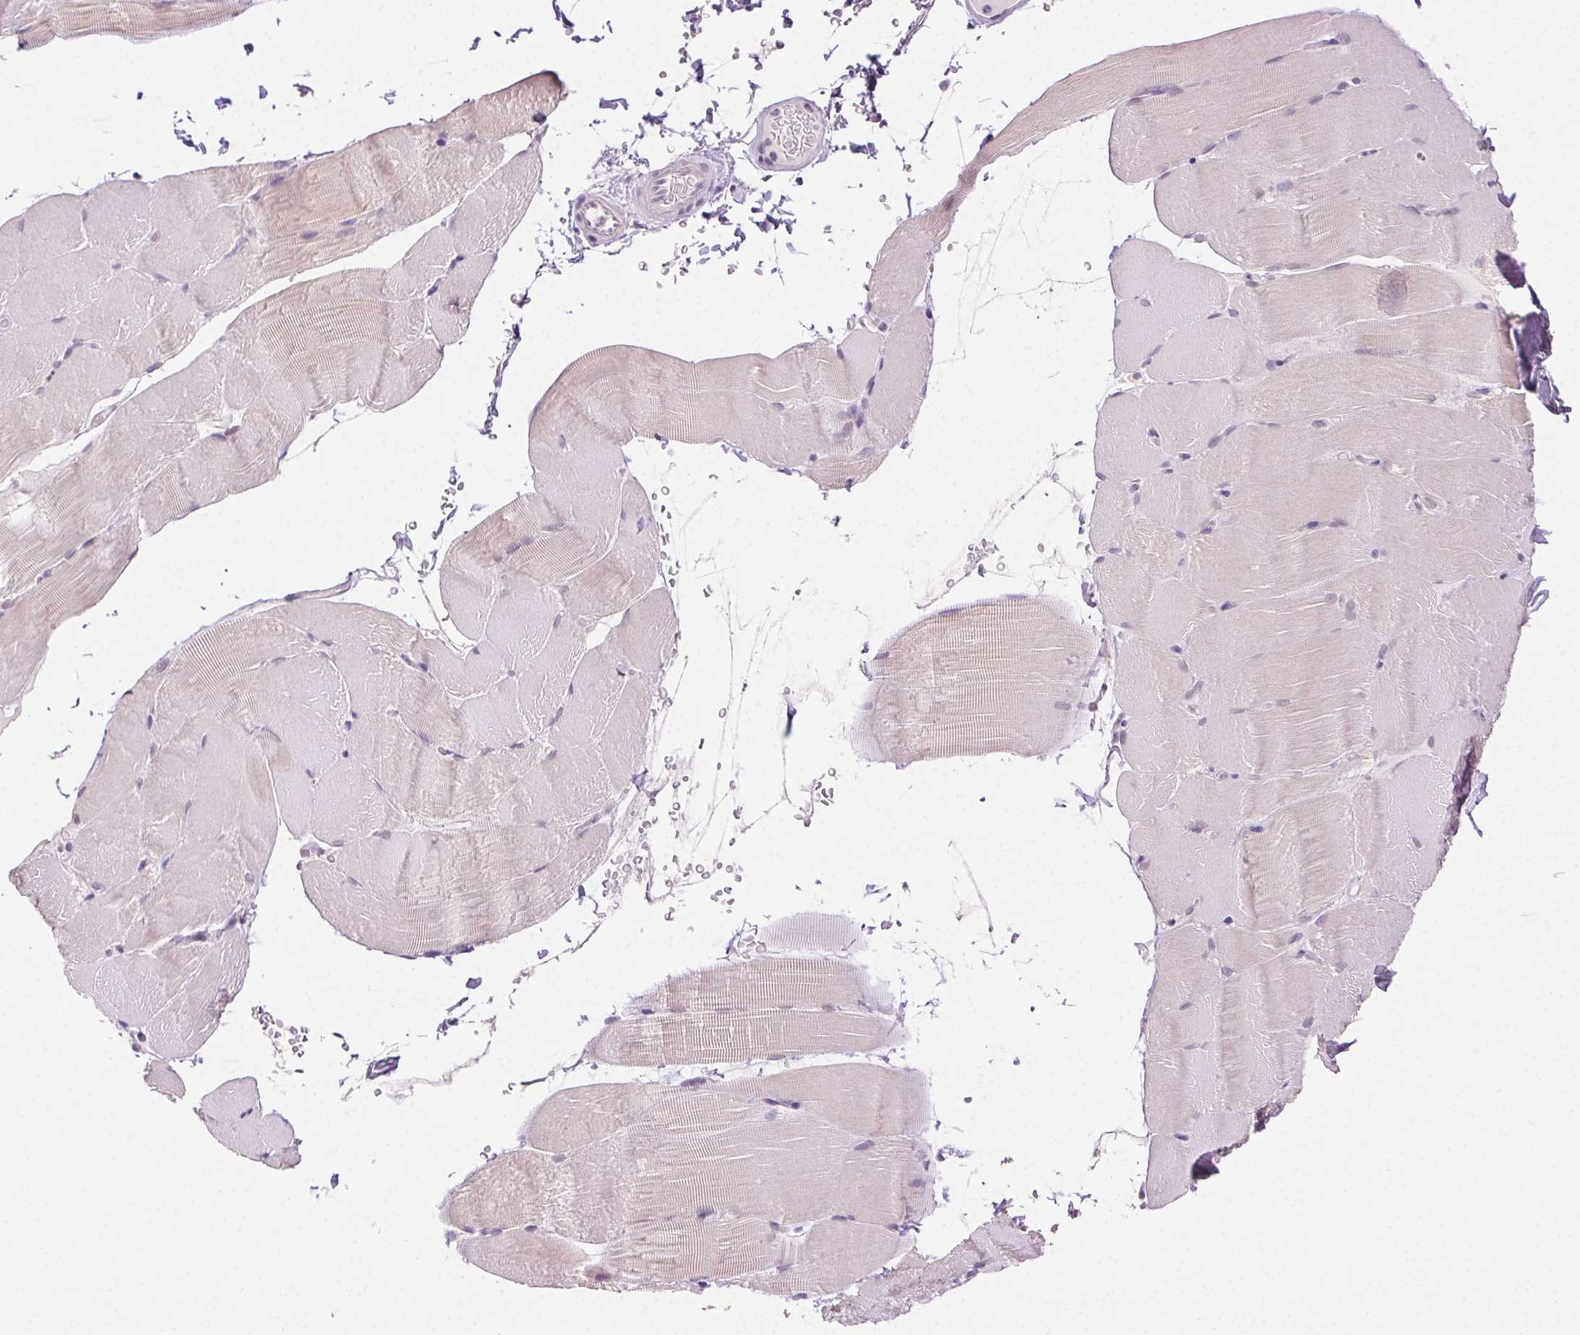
{"staining": {"intensity": "negative", "quantity": "none", "location": "none"}, "tissue": "skeletal muscle", "cell_type": "Myocytes", "image_type": "normal", "snomed": [{"axis": "morphology", "description": "Normal tissue, NOS"}, {"axis": "topography", "description": "Skeletal muscle"}], "caption": "A high-resolution micrograph shows immunohistochemistry (IHC) staining of unremarkable skeletal muscle, which reveals no significant expression in myocytes. Nuclei are stained in blue.", "gene": "CLDN10", "patient": {"sex": "female", "age": 37}}